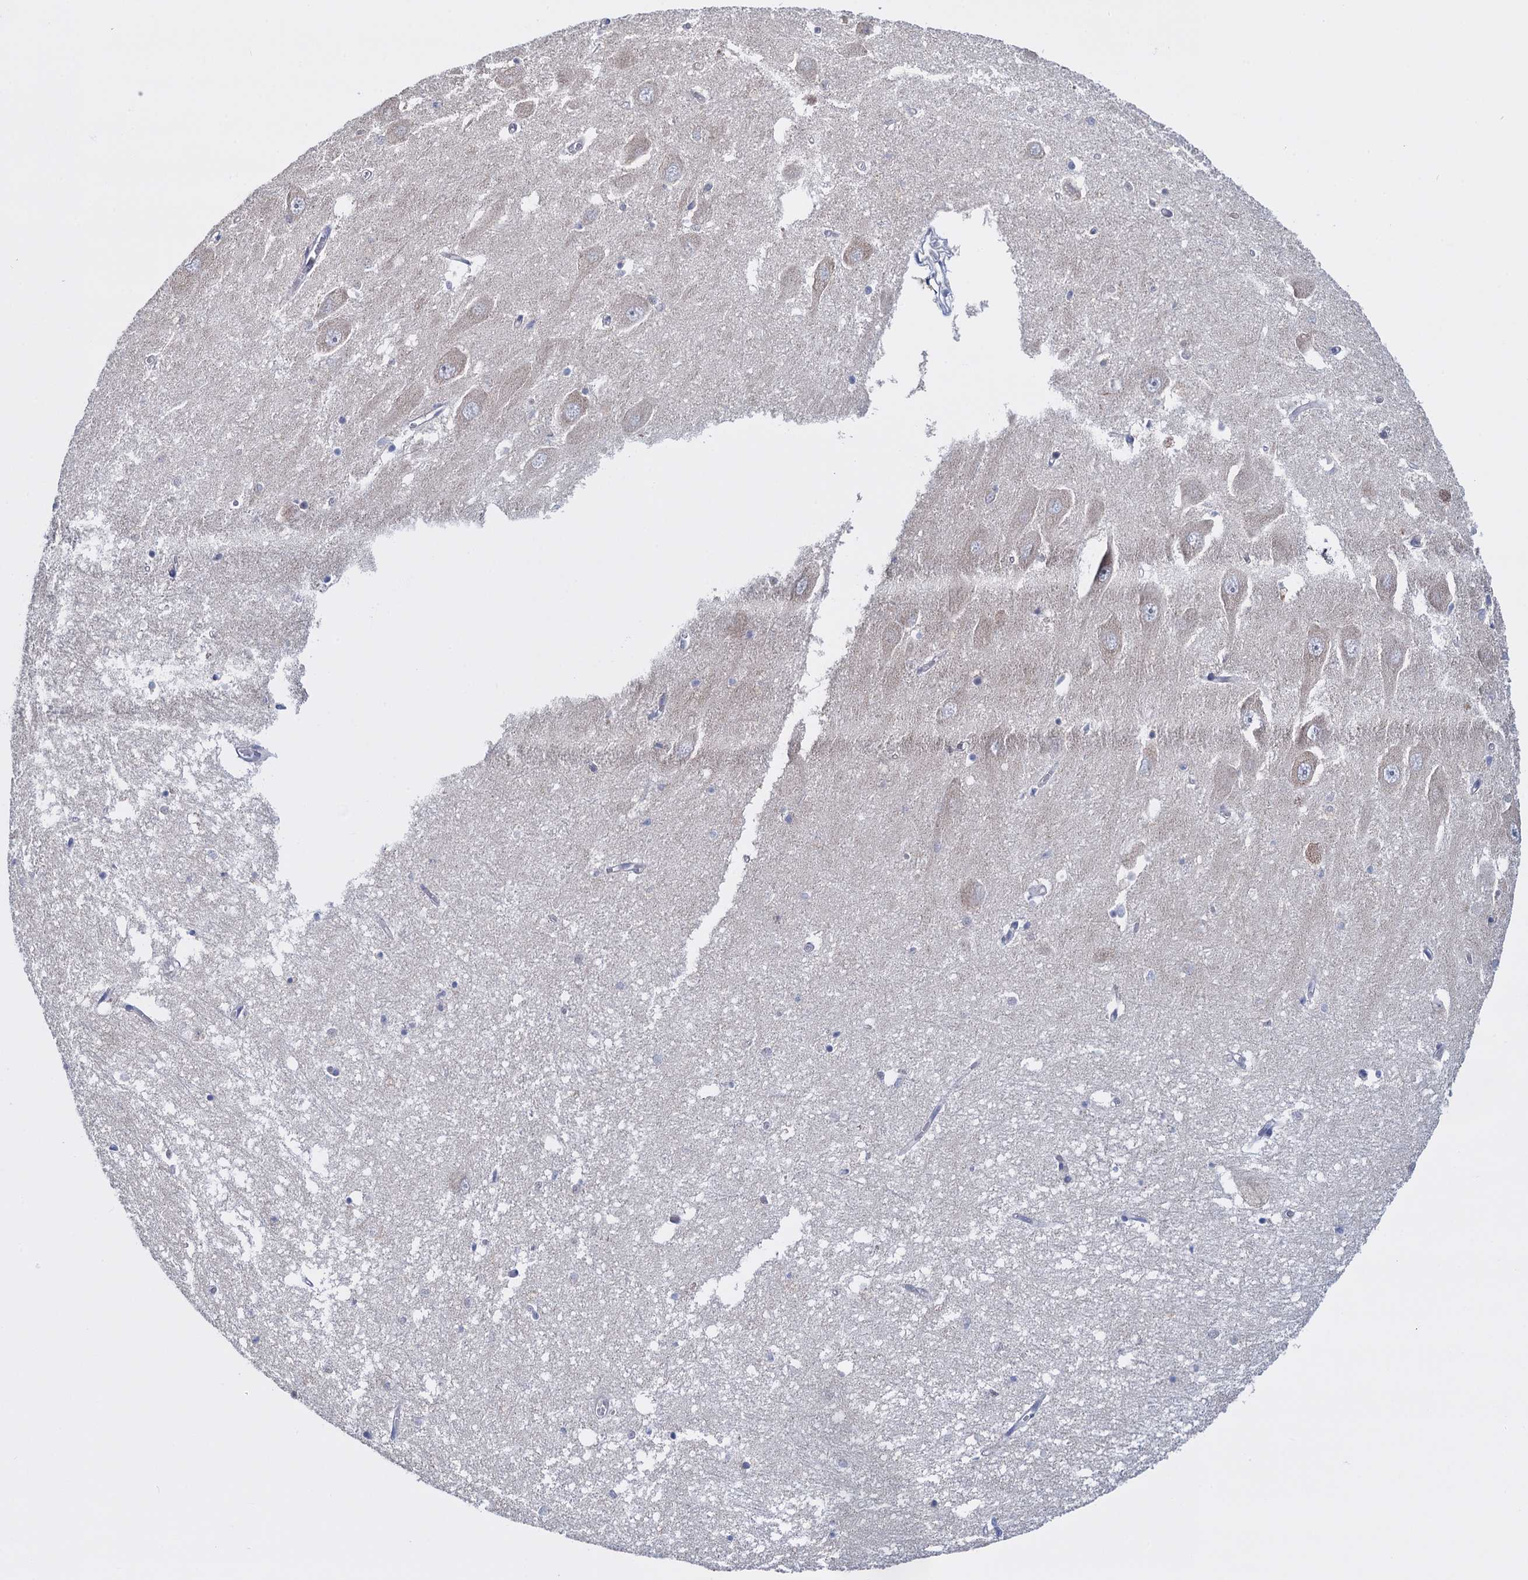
{"staining": {"intensity": "negative", "quantity": "none", "location": "none"}, "tissue": "hippocampus", "cell_type": "Glial cells", "image_type": "normal", "snomed": [{"axis": "morphology", "description": "Normal tissue, NOS"}, {"axis": "topography", "description": "Hippocampus"}], "caption": "A high-resolution photomicrograph shows immunohistochemistry staining of unremarkable hippocampus, which shows no significant expression in glial cells.", "gene": "GSTM2", "patient": {"sex": "male", "age": 70}}